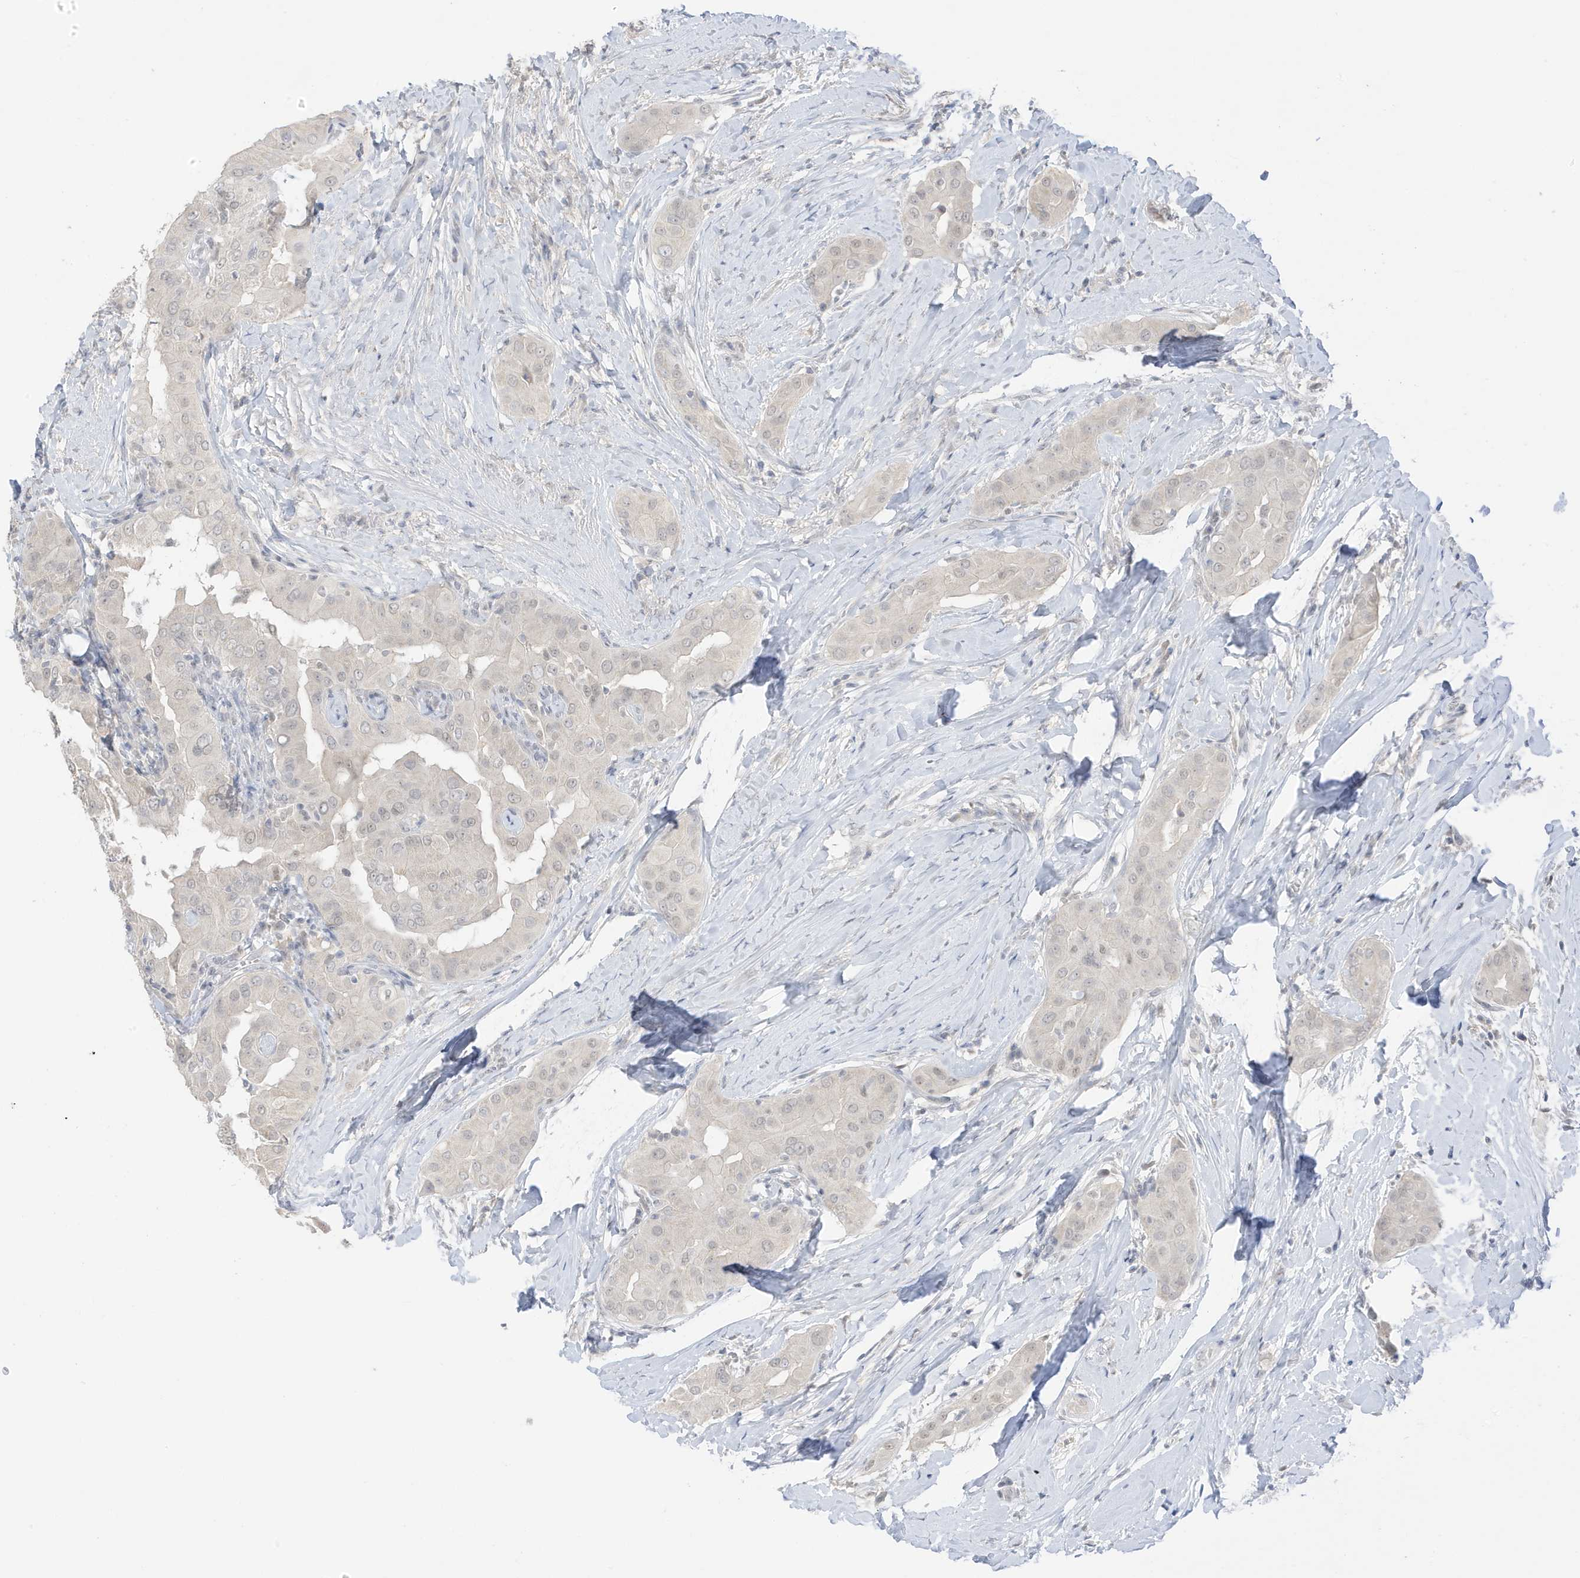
{"staining": {"intensity": "negative", "quantity": "none", "location": "none"}, "tissue": "thyroid cancer", "cell_type": "Tumor cells", "image_type": "cancer", "snomed": [{"axis": "morphology", "description": "Papillary adenocarcinoma, NOS"}, {"axis": "topography", "description": "Thyroid gland"}], "caption": "DAB (3,3'-diaminobenzidine) immunohistochemical staining of thyroid papillary adenocarcinoma exhibits no significant expression in tumor cells. The staining was performed using DAB to visualize the protein expression in brown, while the nuclei were stained in blue with hematoxylin (Magnification: 20x).", "gene": "MSL3", "patient": {"sex": "male", "age": 33}}